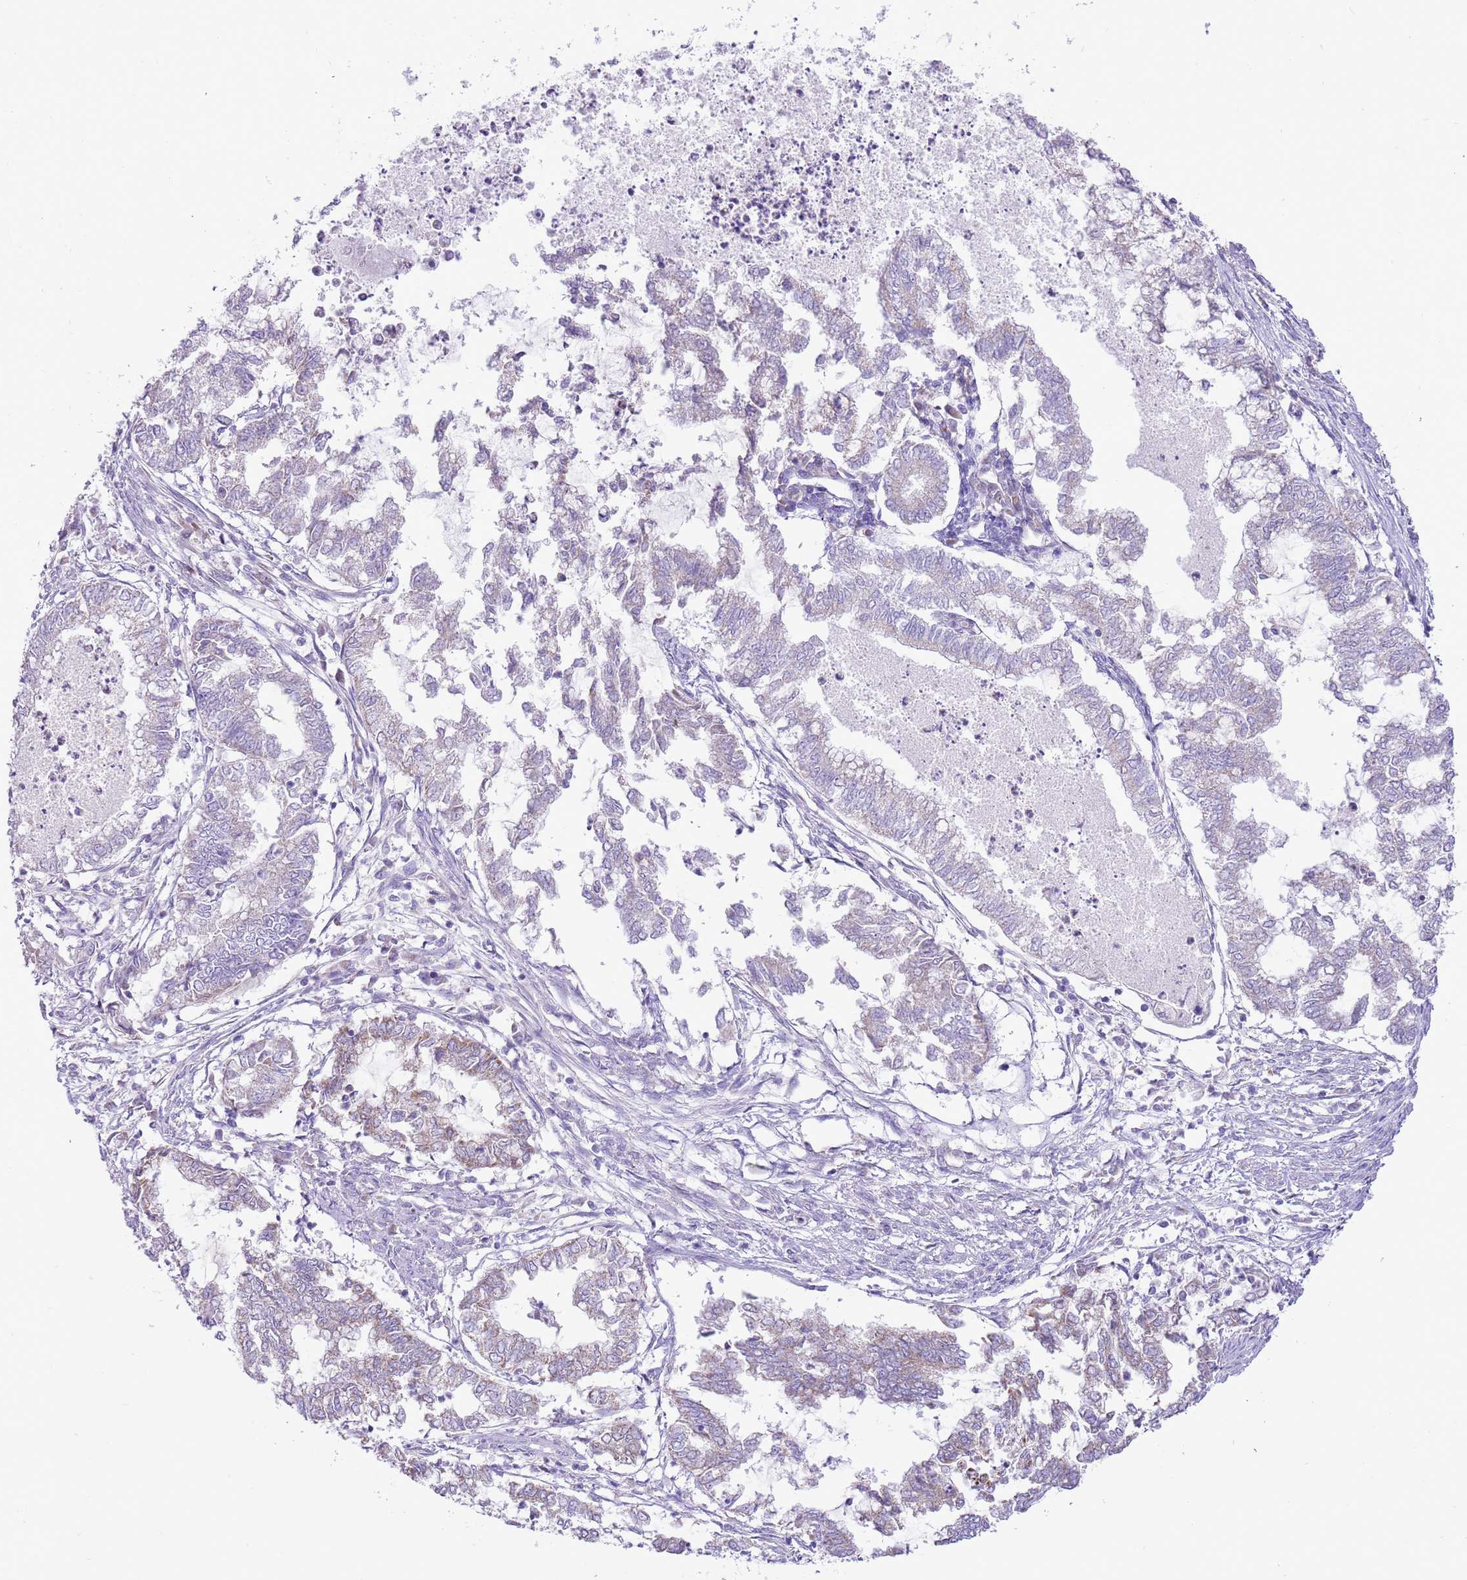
{"staining": {"intensity": "weak", "quantity": "<25%", "location": "cytoplasmic/membranous"}, "tissue": "endometrial cancer", "cell_type": "Tumor cells", "image_type": "cancer", "snomed": [{"axis": "morphology", "description": "Adenocarcinoma, NOS"}, {"axis": "topography", "description": "Endometrium"}], "caption": "Immunohistochemistry image of endometrial cancer (adenocarcinoma) stained for a protein (brown), which shows no positivity in tumor cells.", "gene": "OAZ2", "patient": {"sex": "female", "age": 79}}